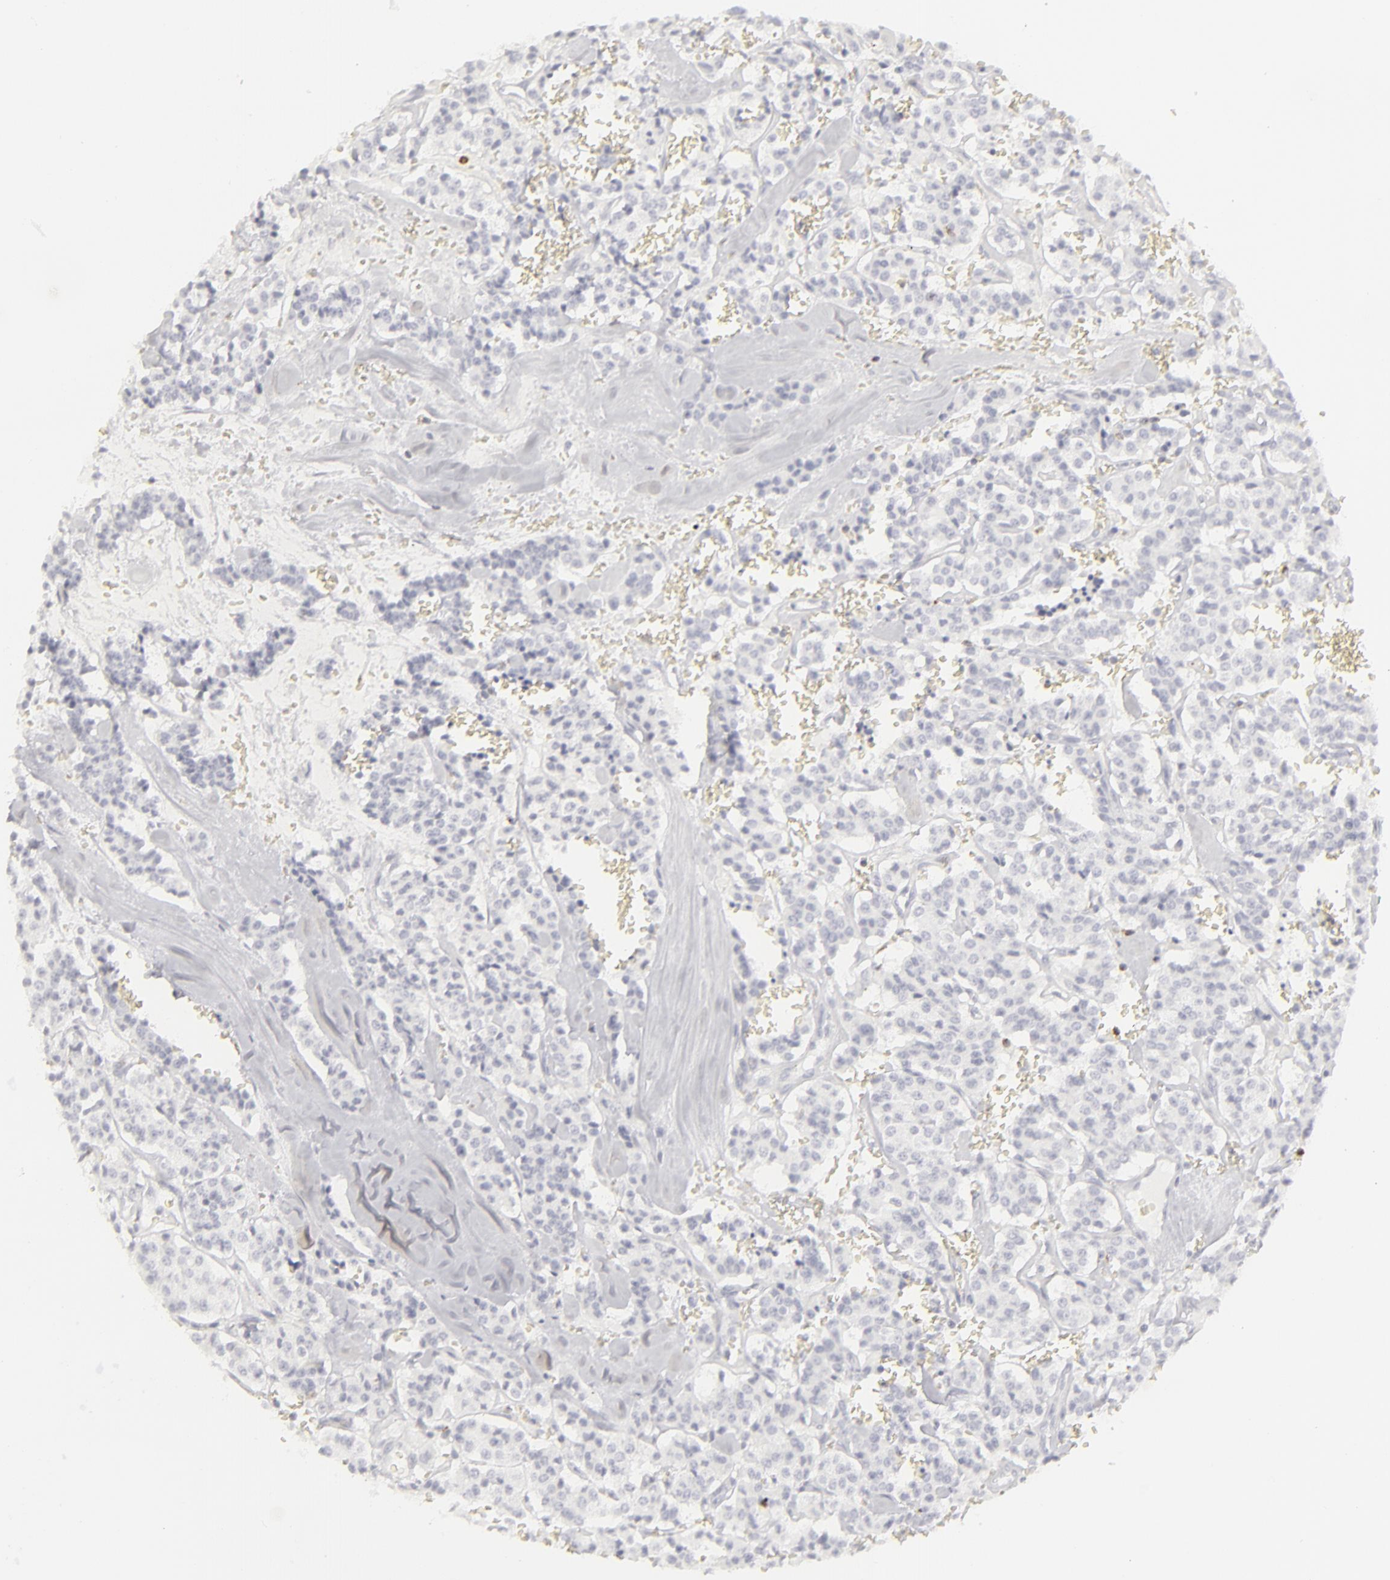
{"staining": {"intensity": "negative", "quantity": "none", "location": "none"}, "tissue": "carcinoid", "cell_type": "Tumor cells", "image_type": "cancer", "snomed": [{"axis": "morphology", "description": "Carcinoid, malignant, NOS"}, {"axis": "topography", "description": "Bronchus"}], "caption": "Immunohistochemistry (IHC) of carcinoid reveals no expression in tumor cells.", "gene": "CD7", "patient": {"sex": "male", "age": 55}}